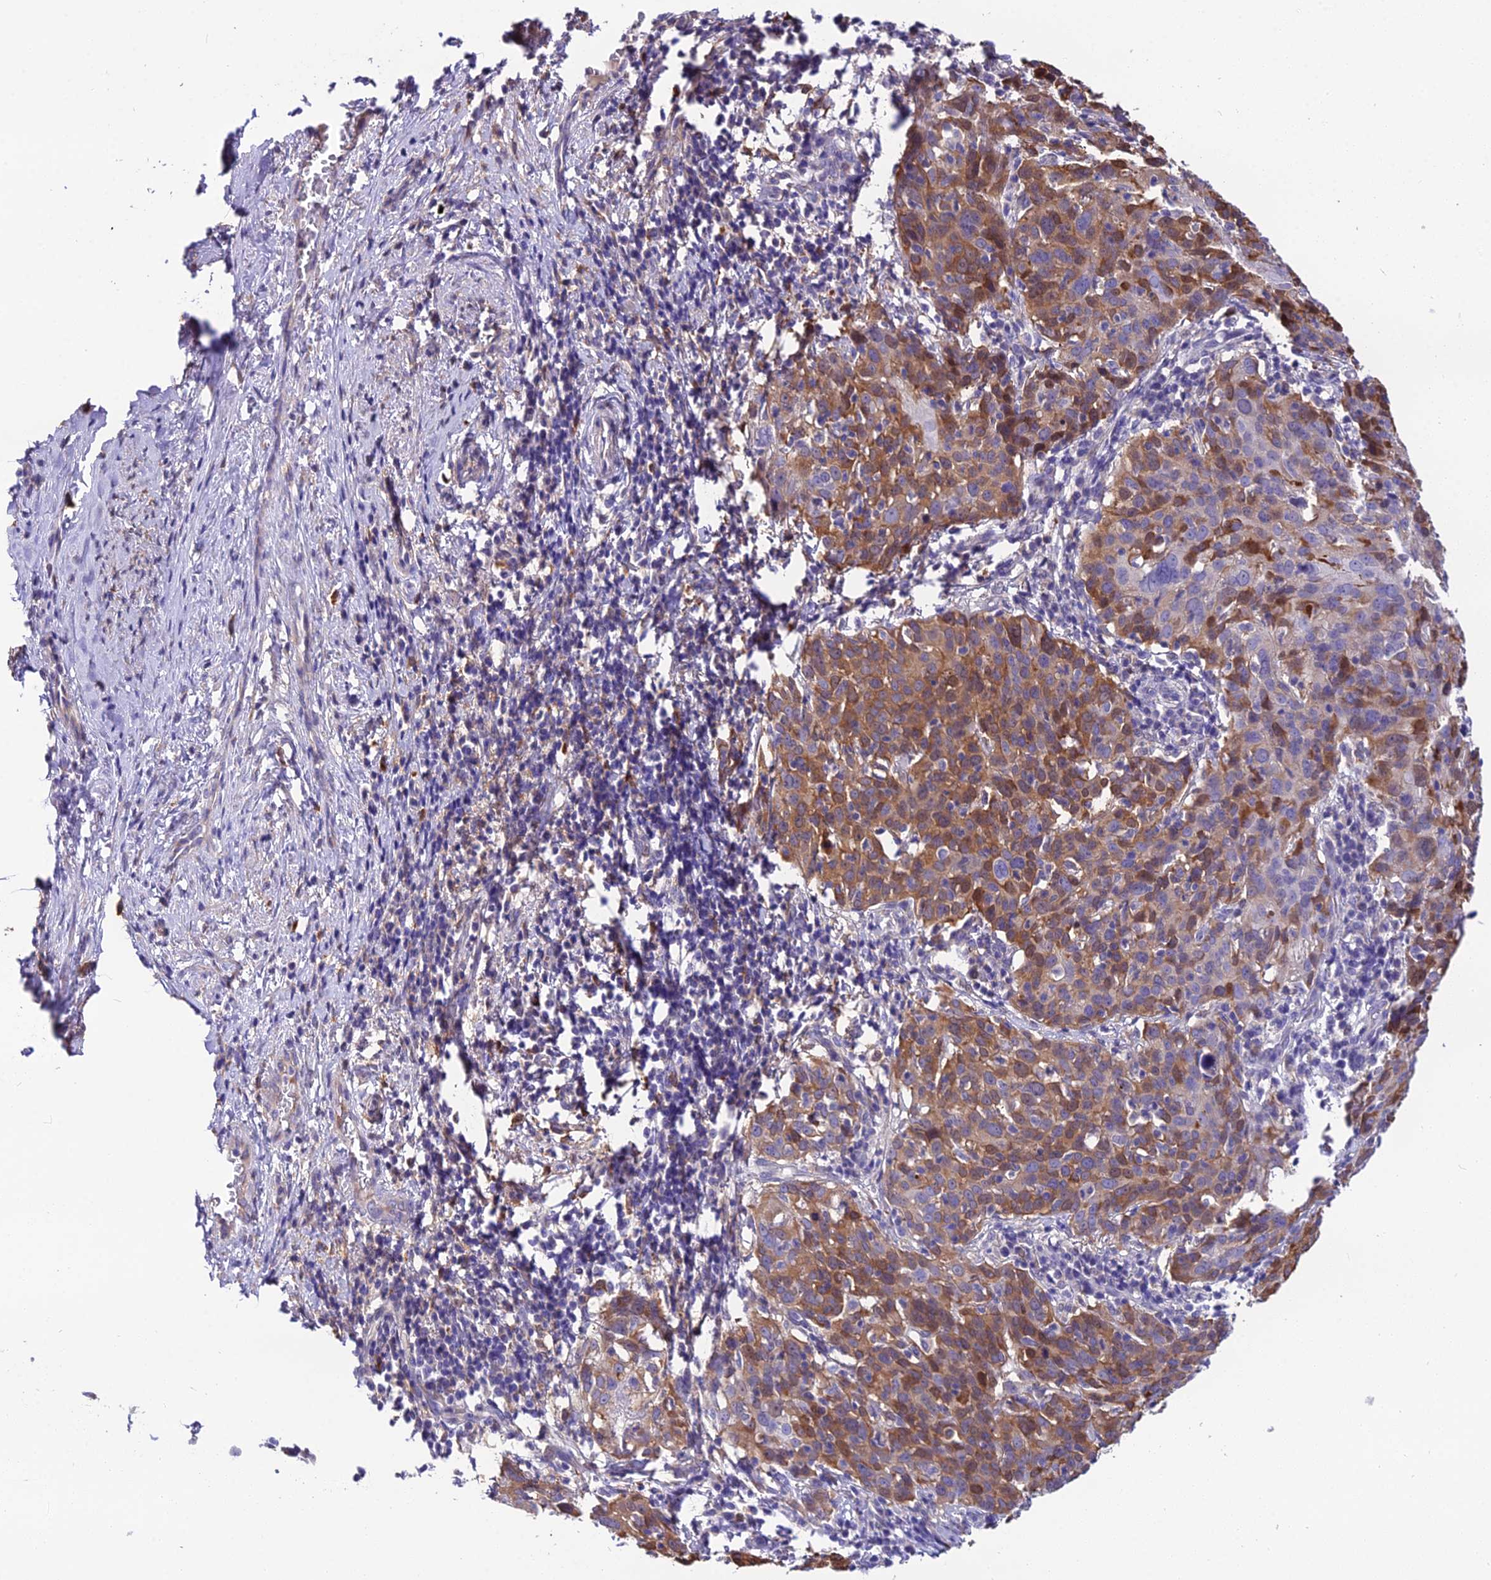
{"staining": {"intensity": "moderate", "quantity": "25%-75%", "location": "cytoplasmic/membranous"}, "tissue": "cervical cancer", "cell_type": "Tumor cells", "image_type": "cancer", "snomed": [{"axis": "morphology", "description": "Squamous cell carcinoma, NOS"}, {"axis": "topography", "description": "Cervix"}], "caption": "Immunohistochemistry histopathology image of neoplastic tissue: cervical cancer stained using immunohistochemistry shows medium levels of moderate protein expression localized specifically in the cytoplasmic/membranous of tumor cells, appearing as a cytoplasmic/membranous brown color.", "gene": "MB21D2", "patient": {"sex": "female", "age": 50}}